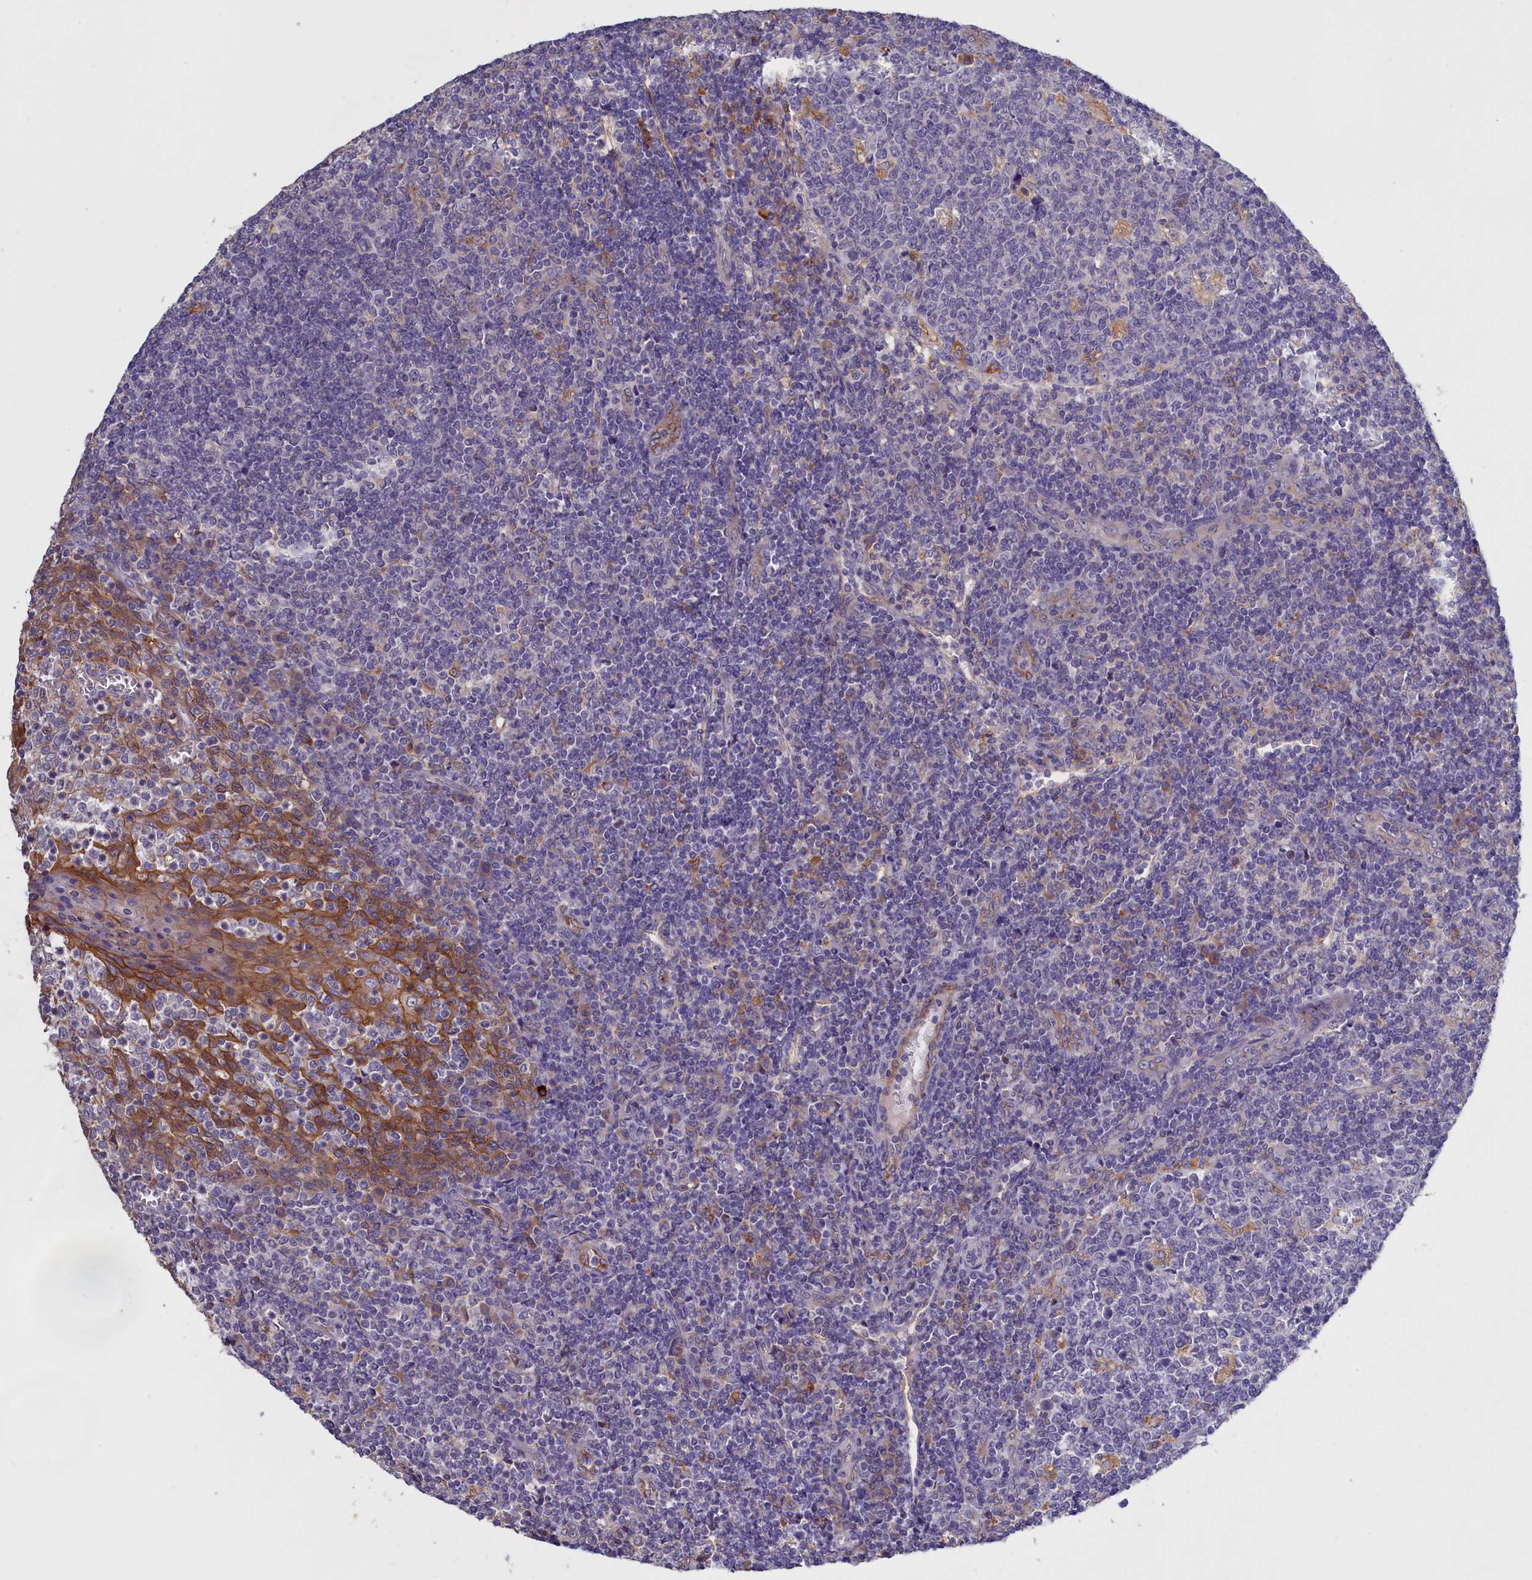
{"staining": {"intensity": "negative", "quantity": "none", "location": "none"}, "tissue": "tonsil", "cell_type": "Germinal center cells", "image_type": "normal", "snomed": [{"axis": "morphology", "description": "Normal tissue, NOS"}, {"axis": "topography", "description": "Tonsil"}], "caption": "Protein analysis of unremarkable tonsil demonstrates no significant expression in germinal center cells.", "gene": "COL19A1", "patient": {"sex": "female", "age": 19}}